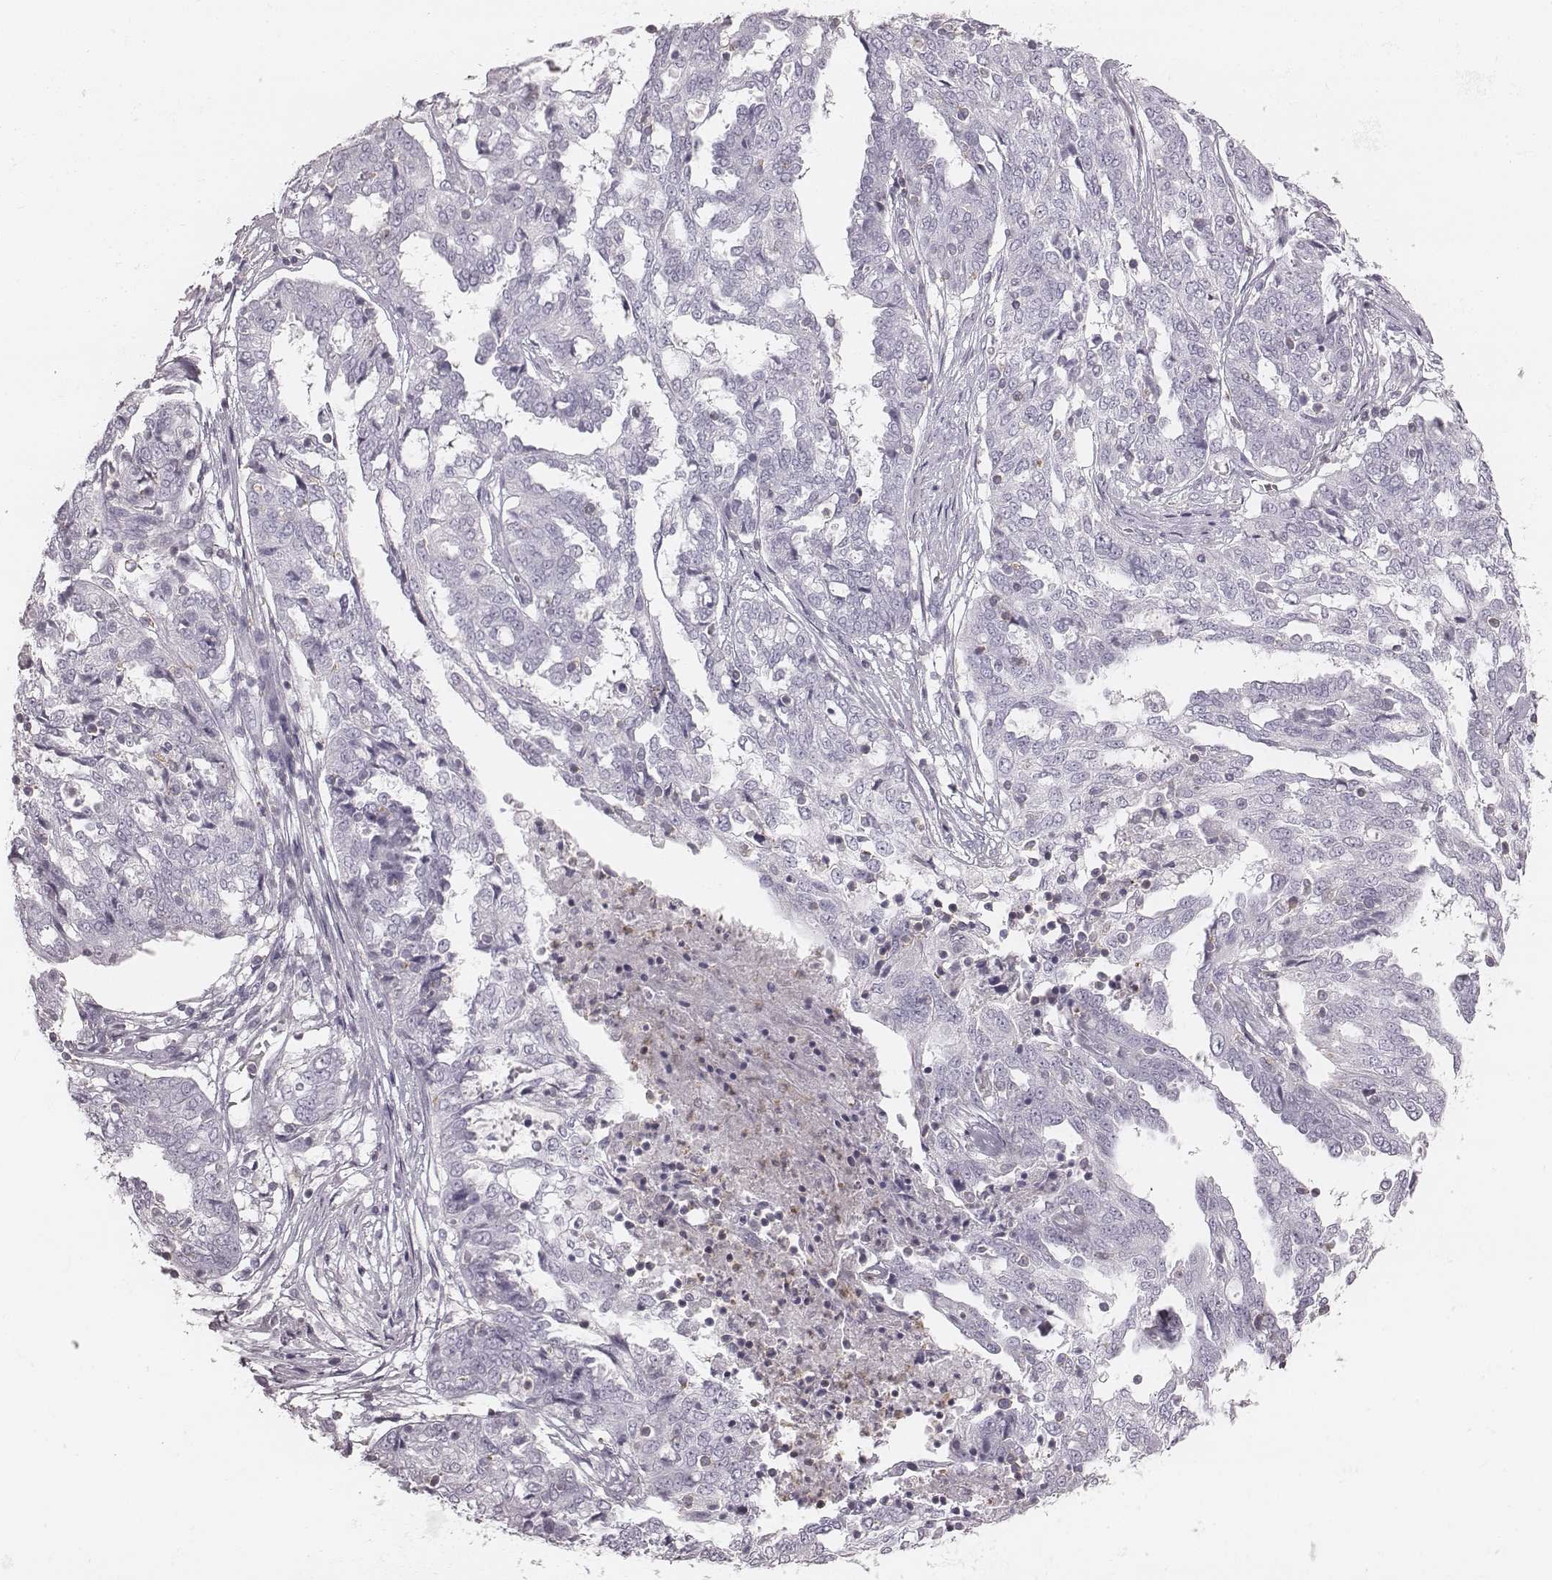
{"staining": {"intensity": "negative", "quantity": "none", "location": "none"}, "tissue": "ovarian cancer", "cell_type": "Tumor cells", "image_type": "cancer", "snomed": [{"axis": "morphology", "description": "Cystadenocarcinoma, serous, NOS"}, {"axis": "topography", "description": "Ovary"}], "caption": "Immunohistochemical staining of human ovarian cancer shows no significant positivity in tumor cells. The staining was performed using DAB (3,3'-diaminobenzidine) to visualize the protein expression in brown, while the nuclei were stained in blue with hematoxylin (Magnification: 20x).", "gene": "ZNF365", "patient": {"sex": "female", "age": 67}}